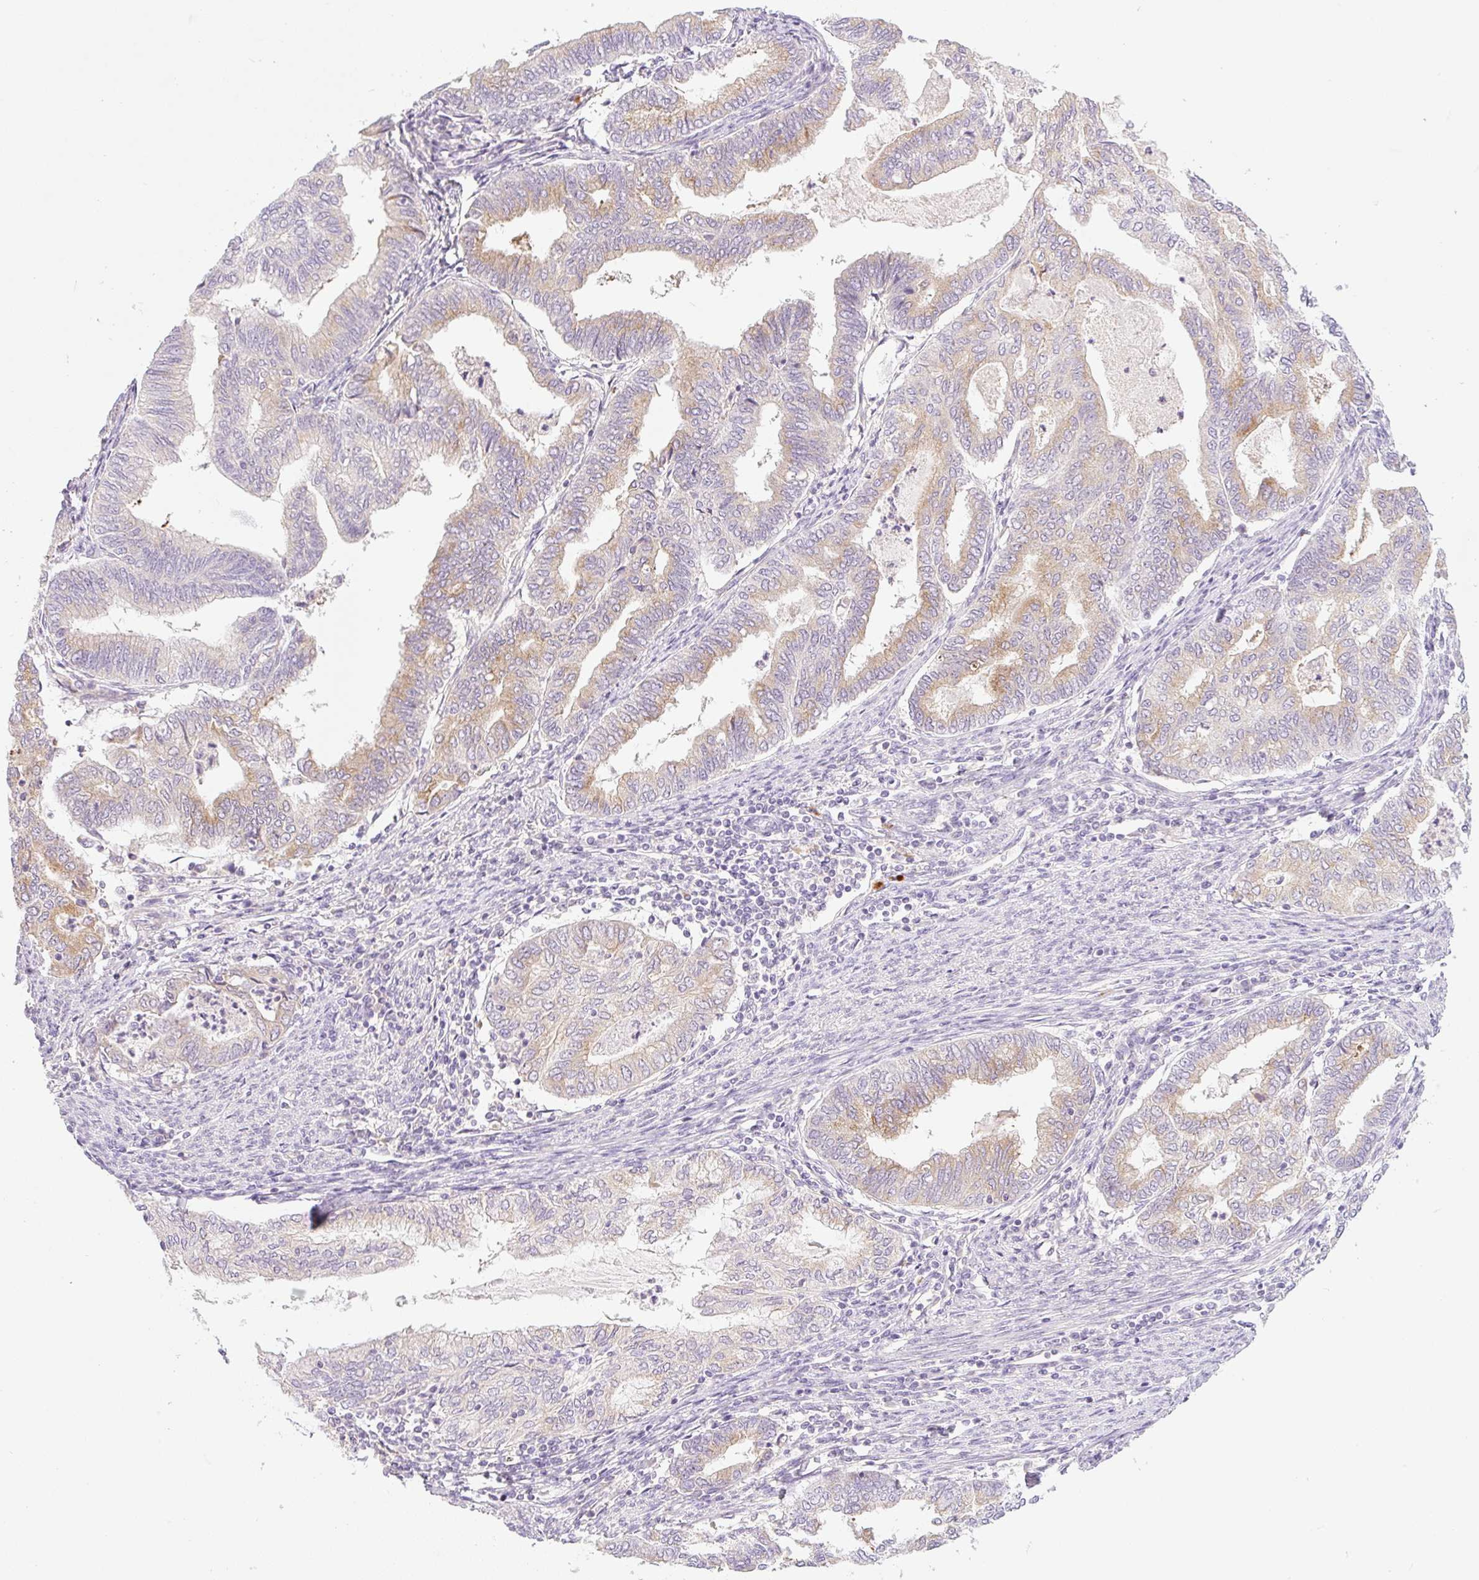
{"staining": {"intensity": "moderate", "quantity": "25%-75%", "location": "cytoplasmic/membranous"}, "tissue": "endometrial cancer", "cell_type": "Tumor cells", "image_type": "cancer", "snomed": [{"axis": "morphology", "description": "Adenocarcinoma, NOS"}, {"axis": "topography", "description": "Endometrium"}], "caption": "Immunohistochemistry (IHC) micrograph of human endometrial cancer (adenocarcinoma) stained for a protein (brown), which shows medium levels of moderate cytoplasmic/membranous staining in approximately 25%-75% of tumor cells.", "gene": "MIA2", "patient": {"sex": "female", "age": 79}}